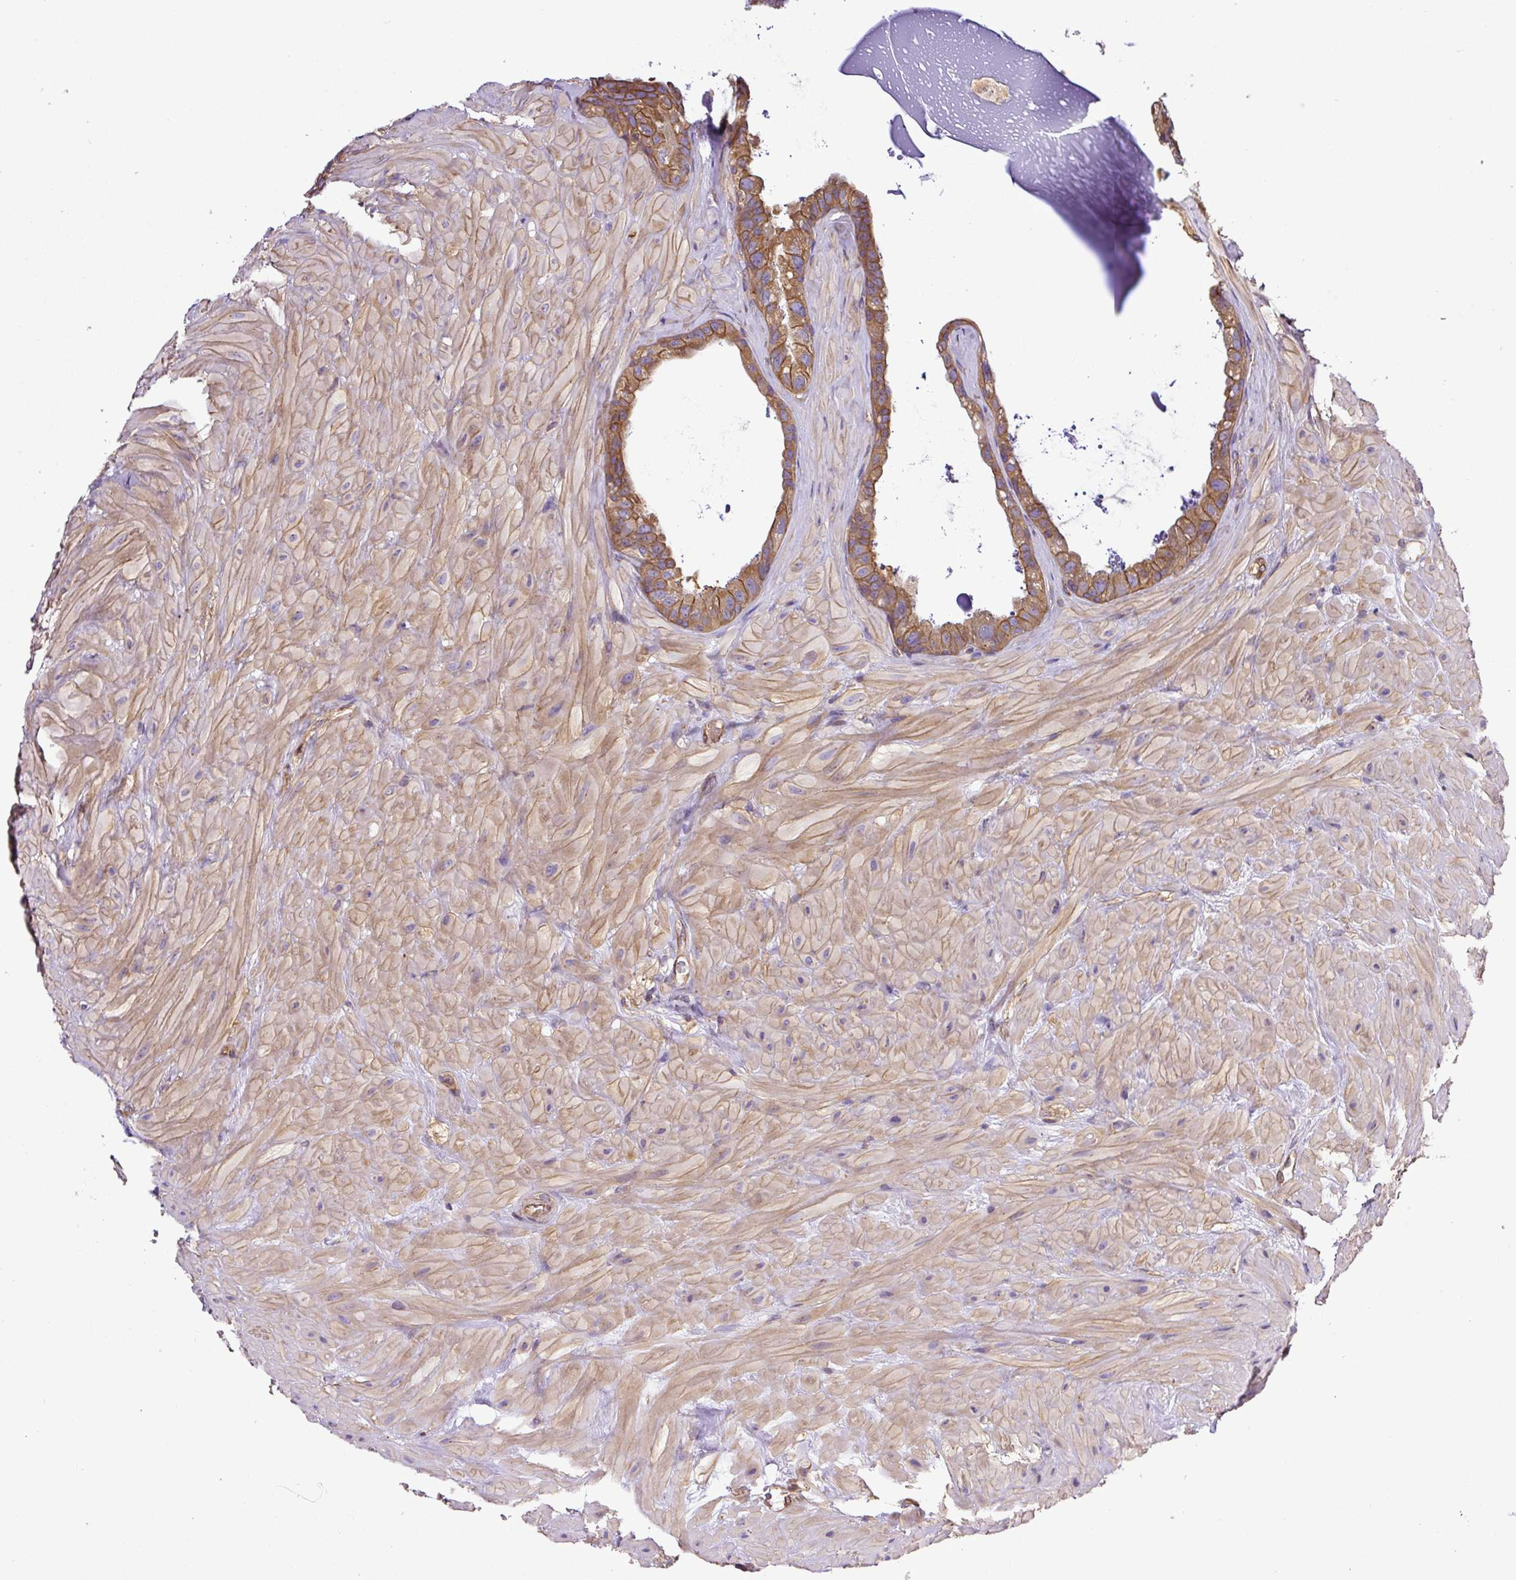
{"staining": {"intensity": "moderate", "quantity": ">75%", "location": "cytoplasmic/membranous"}, "tissue": "seminal vesicle", "cell_type": "Glandular cells", "image_type": "normal", "snomed": [{"axis": "morphology", "description": "Normal tissue, NOS"}, {"axis": "topography", "description": "Seminal veicle"}, {"axis": "topography", "description": "Peripheral nerve tissue"}], "caption": "Immunohistochemistry image of benign seminal vesicle: human seminal vesicle stained using immunohistochemistry reveals medium levels of moderate protein expression localized specifically in the cytoplasmic/membranous of glandular cells, appearing as a cytoplasmic/membranous brown color.", "gene": "DCTN1", "patient": {"sex": "male", "age": 76}}